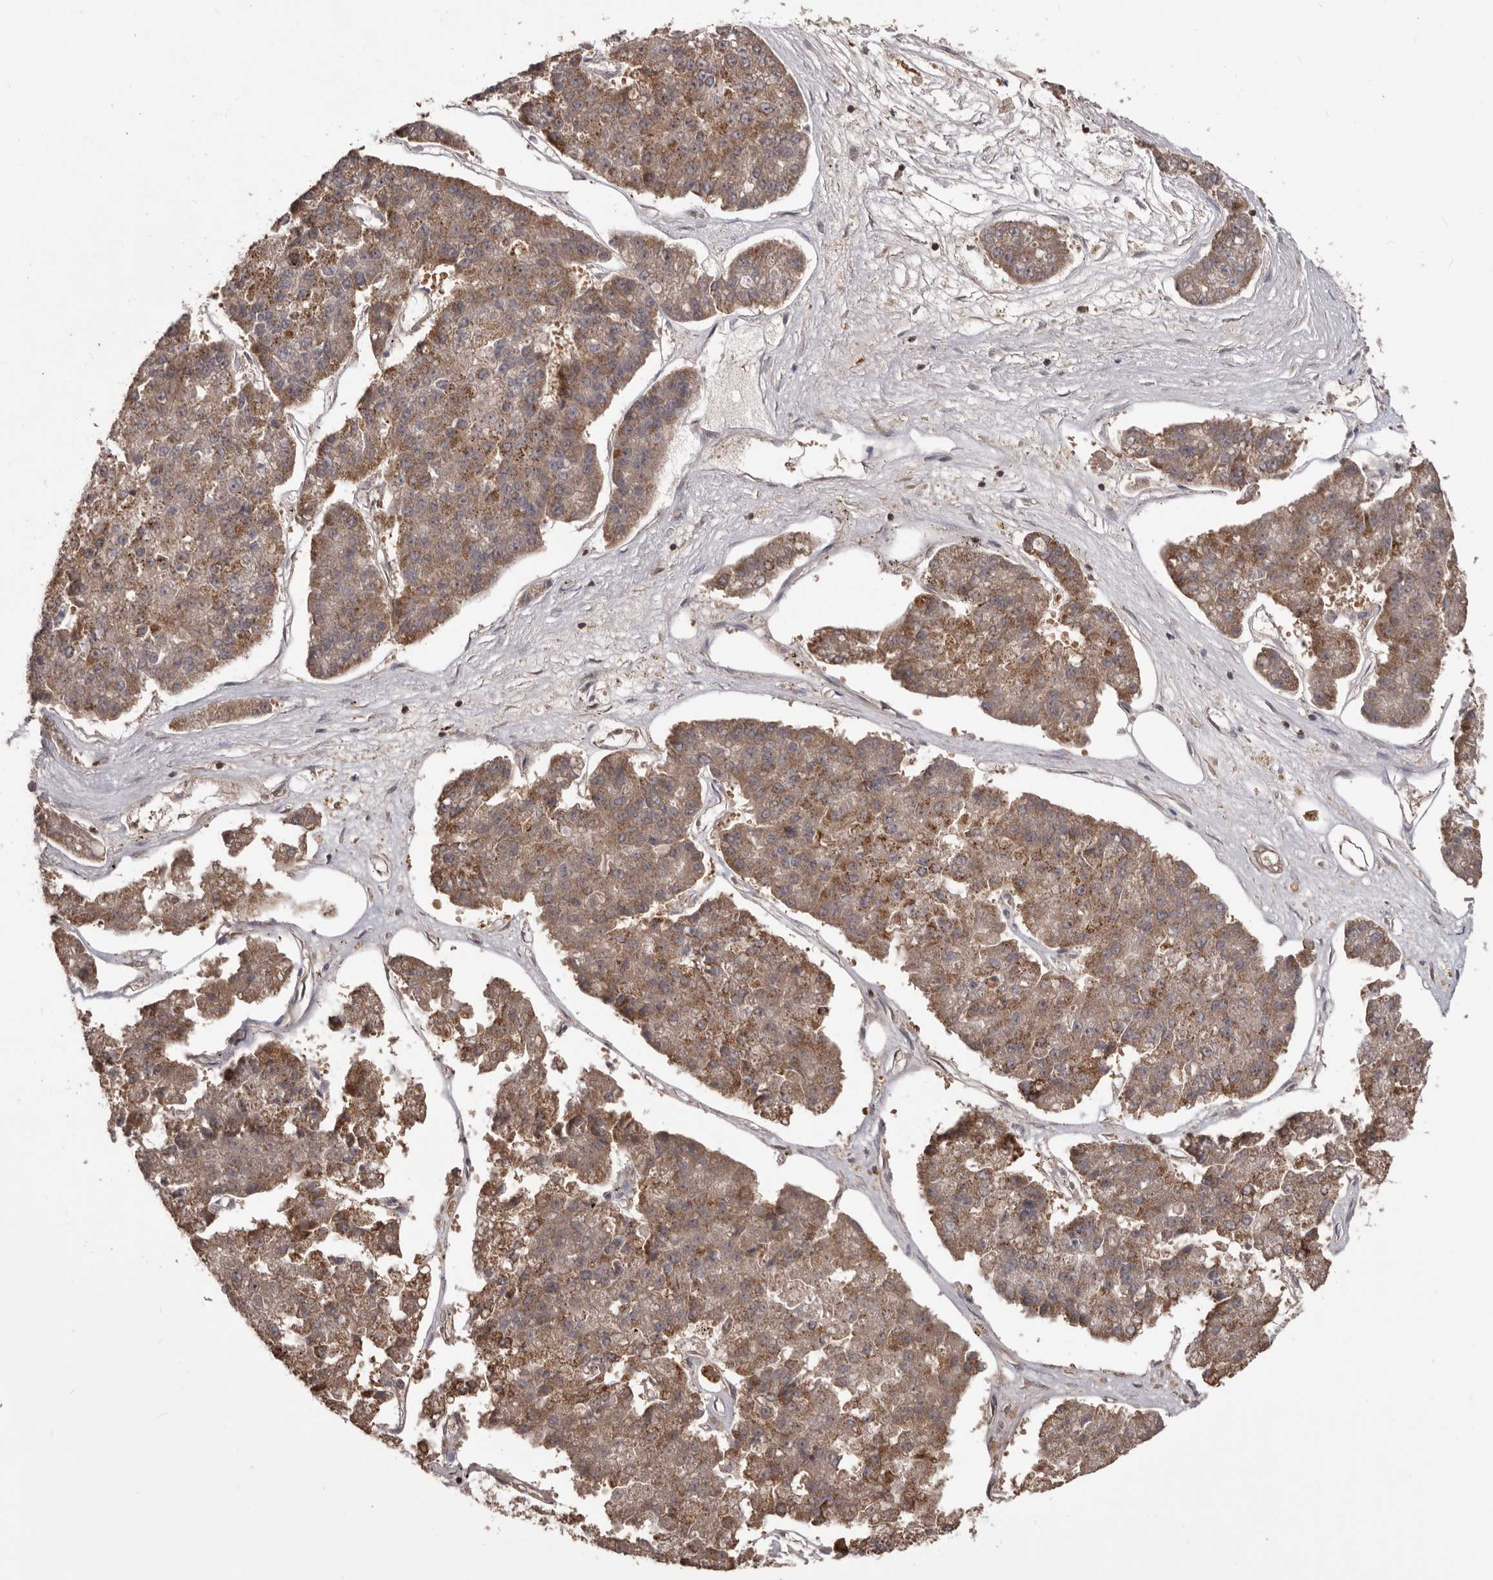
{"staining": {"intensity": "moderate", "quantity": ">75%", "location": "cytoplasmic/membranous"}, "tissue": "pancreatic cancer", "cell_type": "Tumor cells", "image_type": "cancer", "snomed": [{"axis": "morphology", "description": "Adenocarcinoma, NOS"}, {"axis": "topography", "description": "Pancreas"}], "caption": "Tumor cells show medium levels of moderate cytoplasmic/membranous staining in about >75% of cells in human pancreatic cancer (adenocarcinoma).", "gene": "HBS1L", "patient": {"sex": "male", "age": 50}}